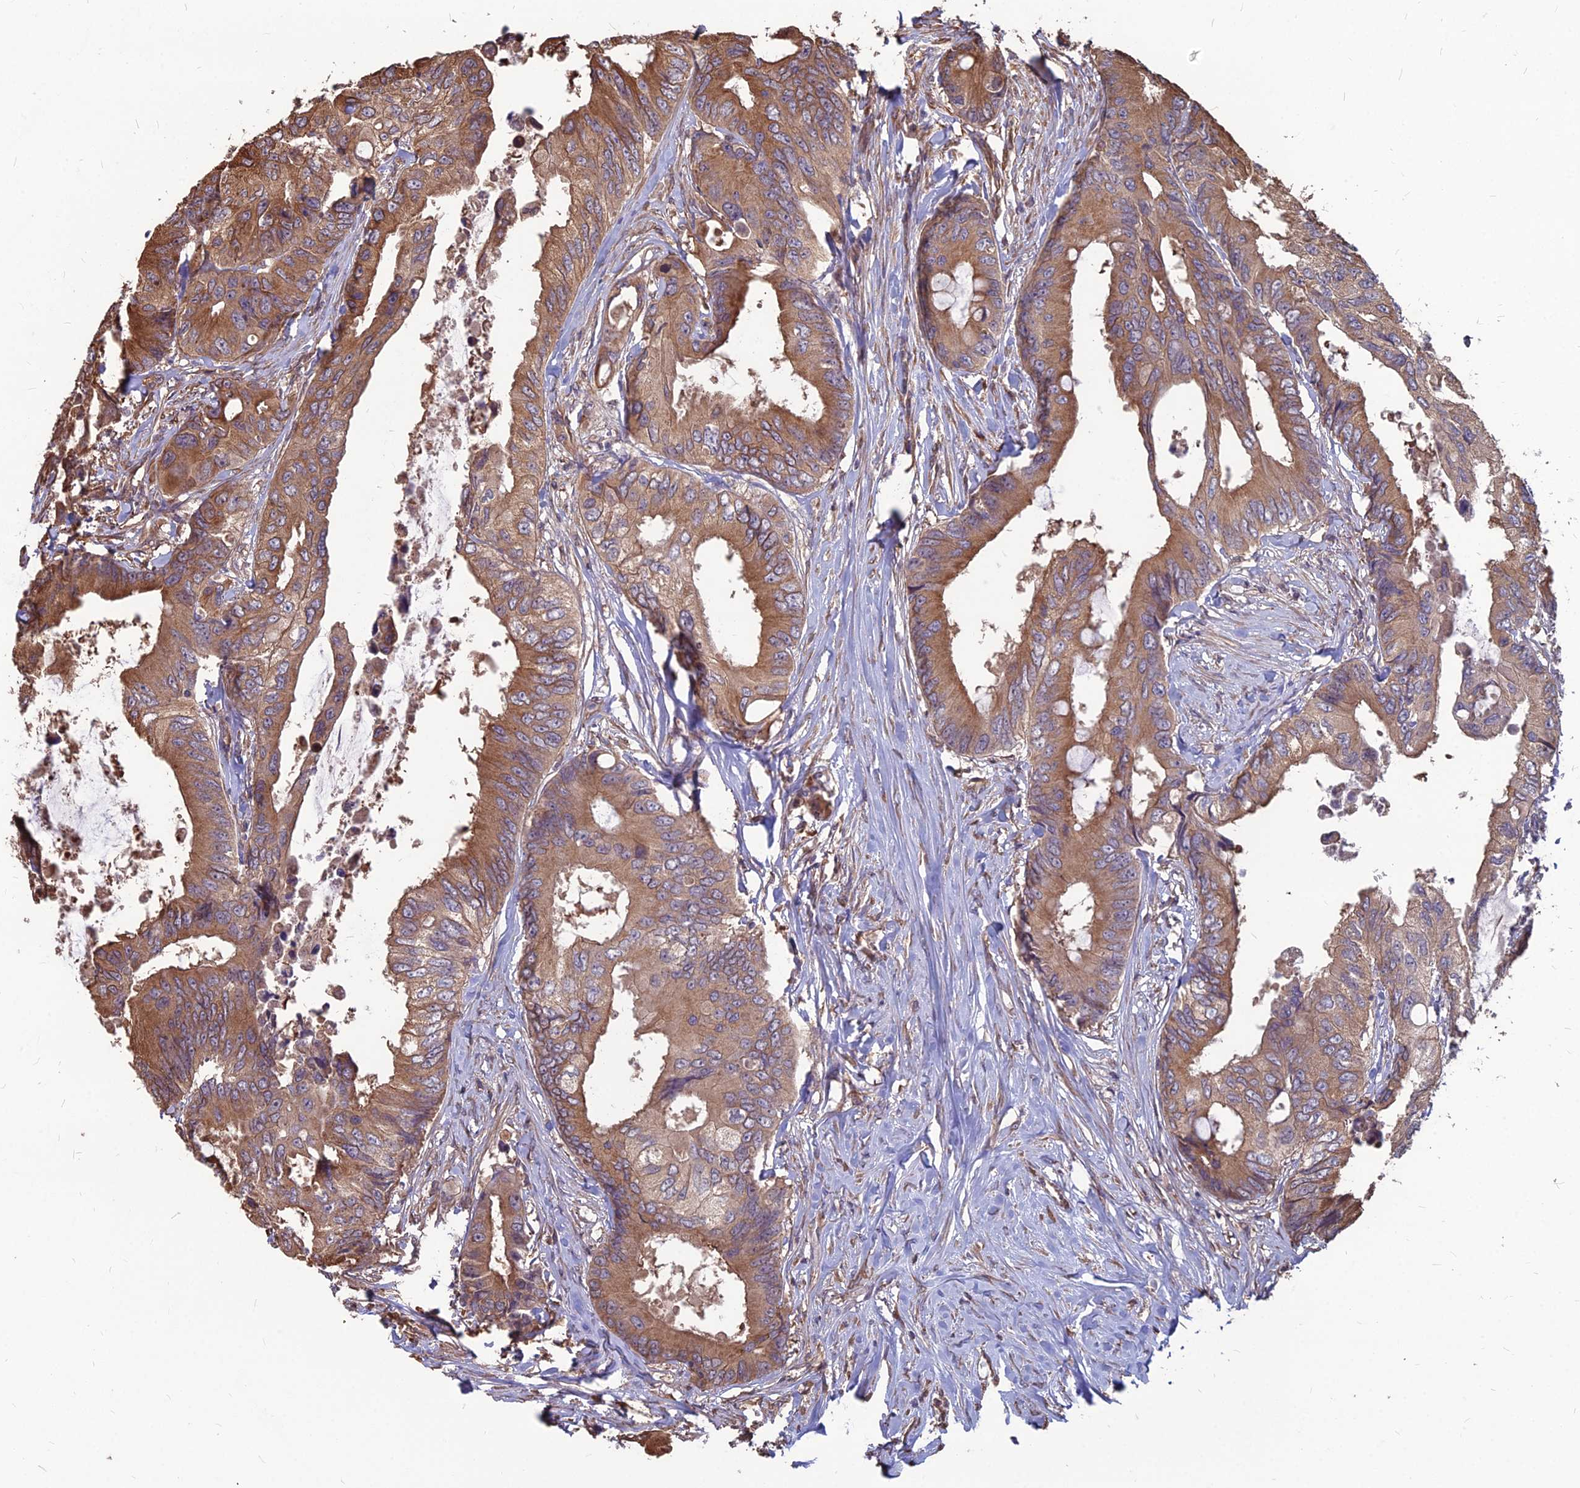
{"staining": {"intensity": "moderate", "quantity": ">75%", "location": "cytoplasmic/membranous"}, "tissue": "colorectal cancer", "cell_type": "Tumor cells", "image_type": "cancer", "snomed": [{"axis": "morphology", "description": "Adenocarcinoma, NOS"}, {"axis": "topography", "description": "Colon"}], "caption": "A micrograph showing moderate cytoplasmic/membranous staining in about >75% of tumor cells in colorectal cancer, as visualized by brown immunohistochemical staining.", "gene": "LSM6", "patient": {"sex": "male", "age": 71}}